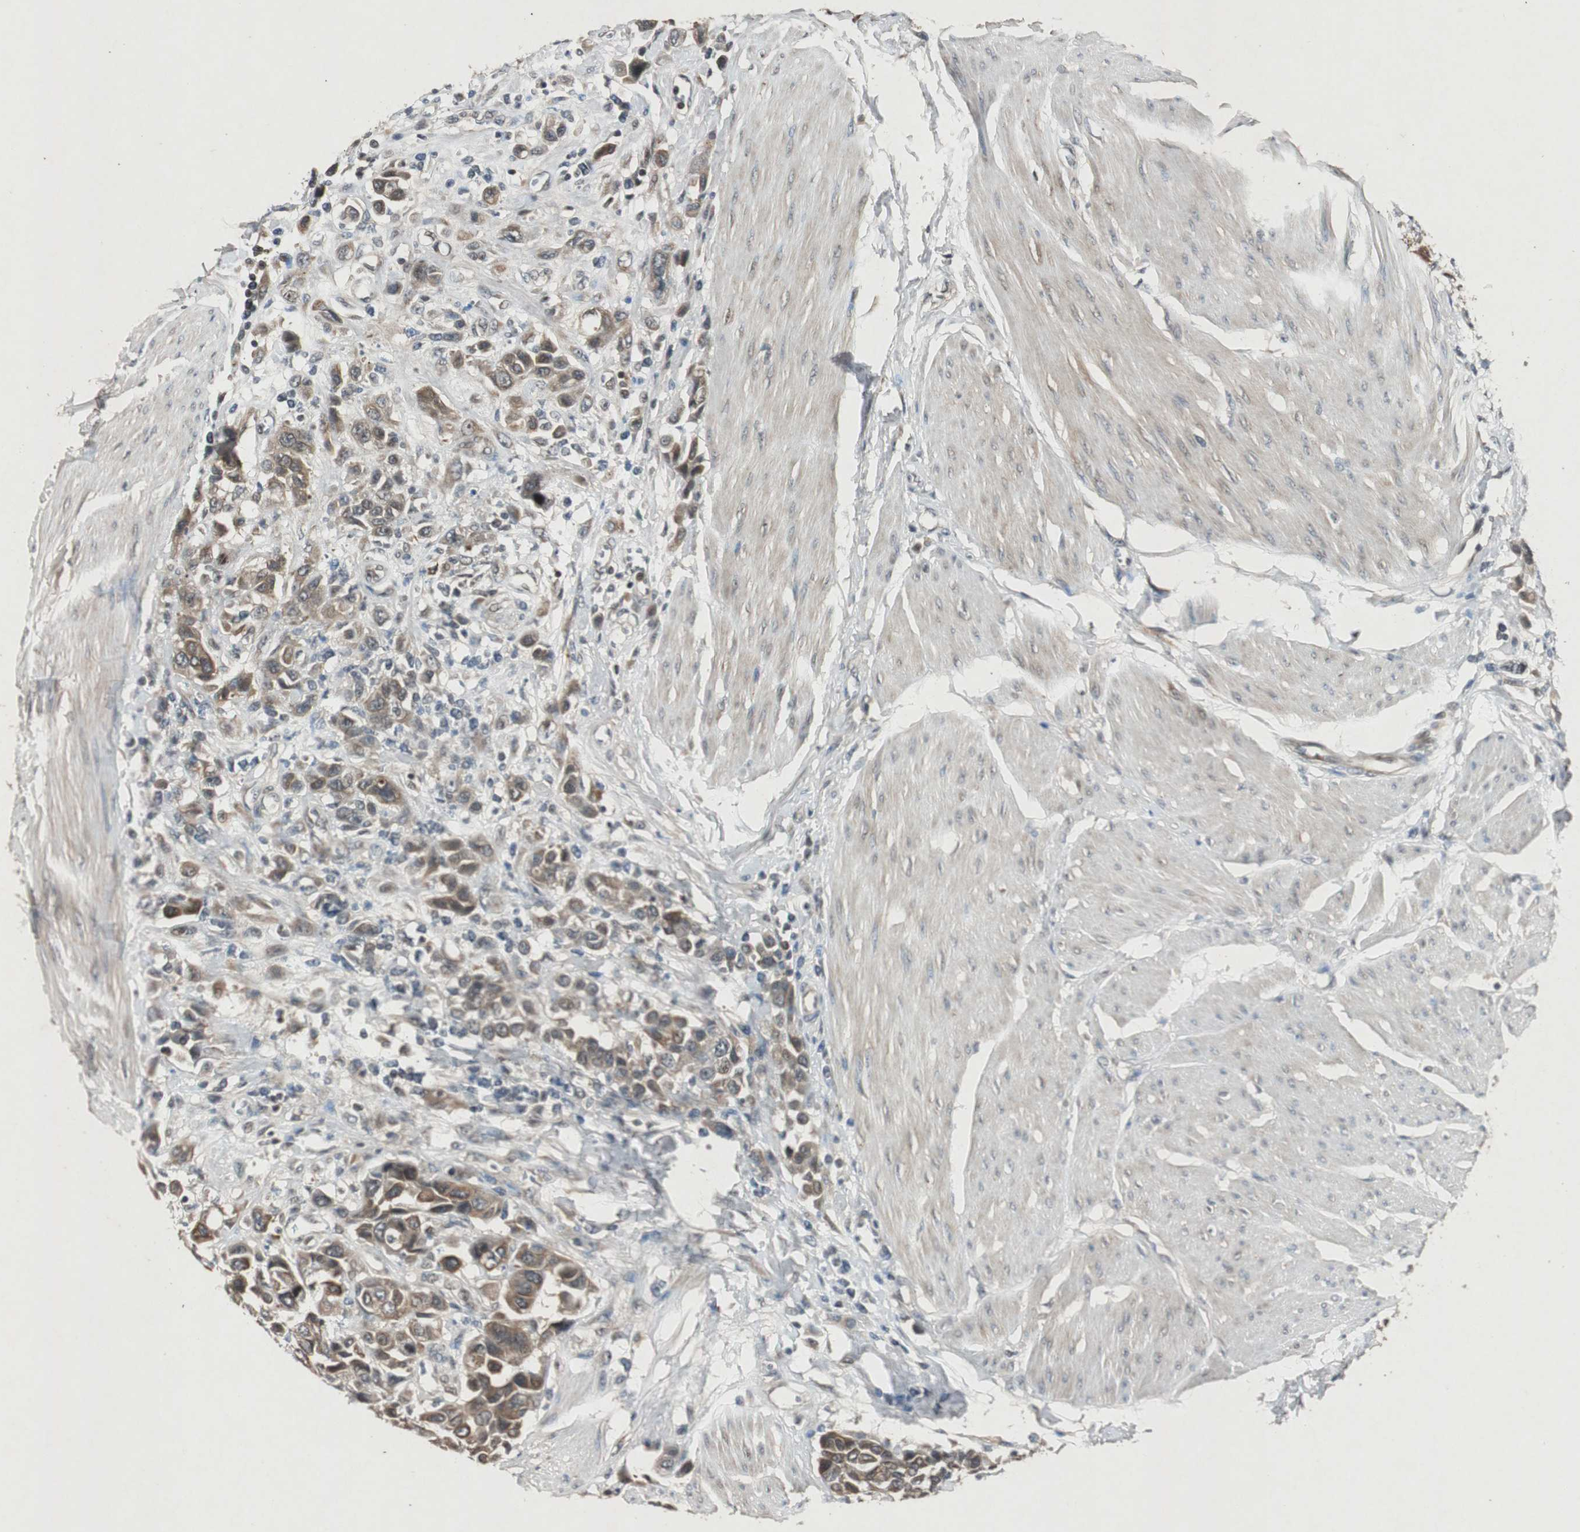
{"staining": {"intensity": "moderate", "quantity": ">75%", "location": "cytoplasmic/membranous"}, "tissue": "urothelial cancer", "cell_type": "Tumor cells", "image_type": "cancer", "snomed": [{"axis": "morphology", "description": "Urothelial carcinoma, High grade"}, {"axis": "topography", "description": "Urinary bladder"}], "caption": "Human high-grade urothelial carcinoma stained for a protein (brown) exhibits moderate cytoplasmic/membranous positive staining in about >75% of tumor cells.", "gene": "SLIT2", "patient": {"sex": "male", "age": 50}}